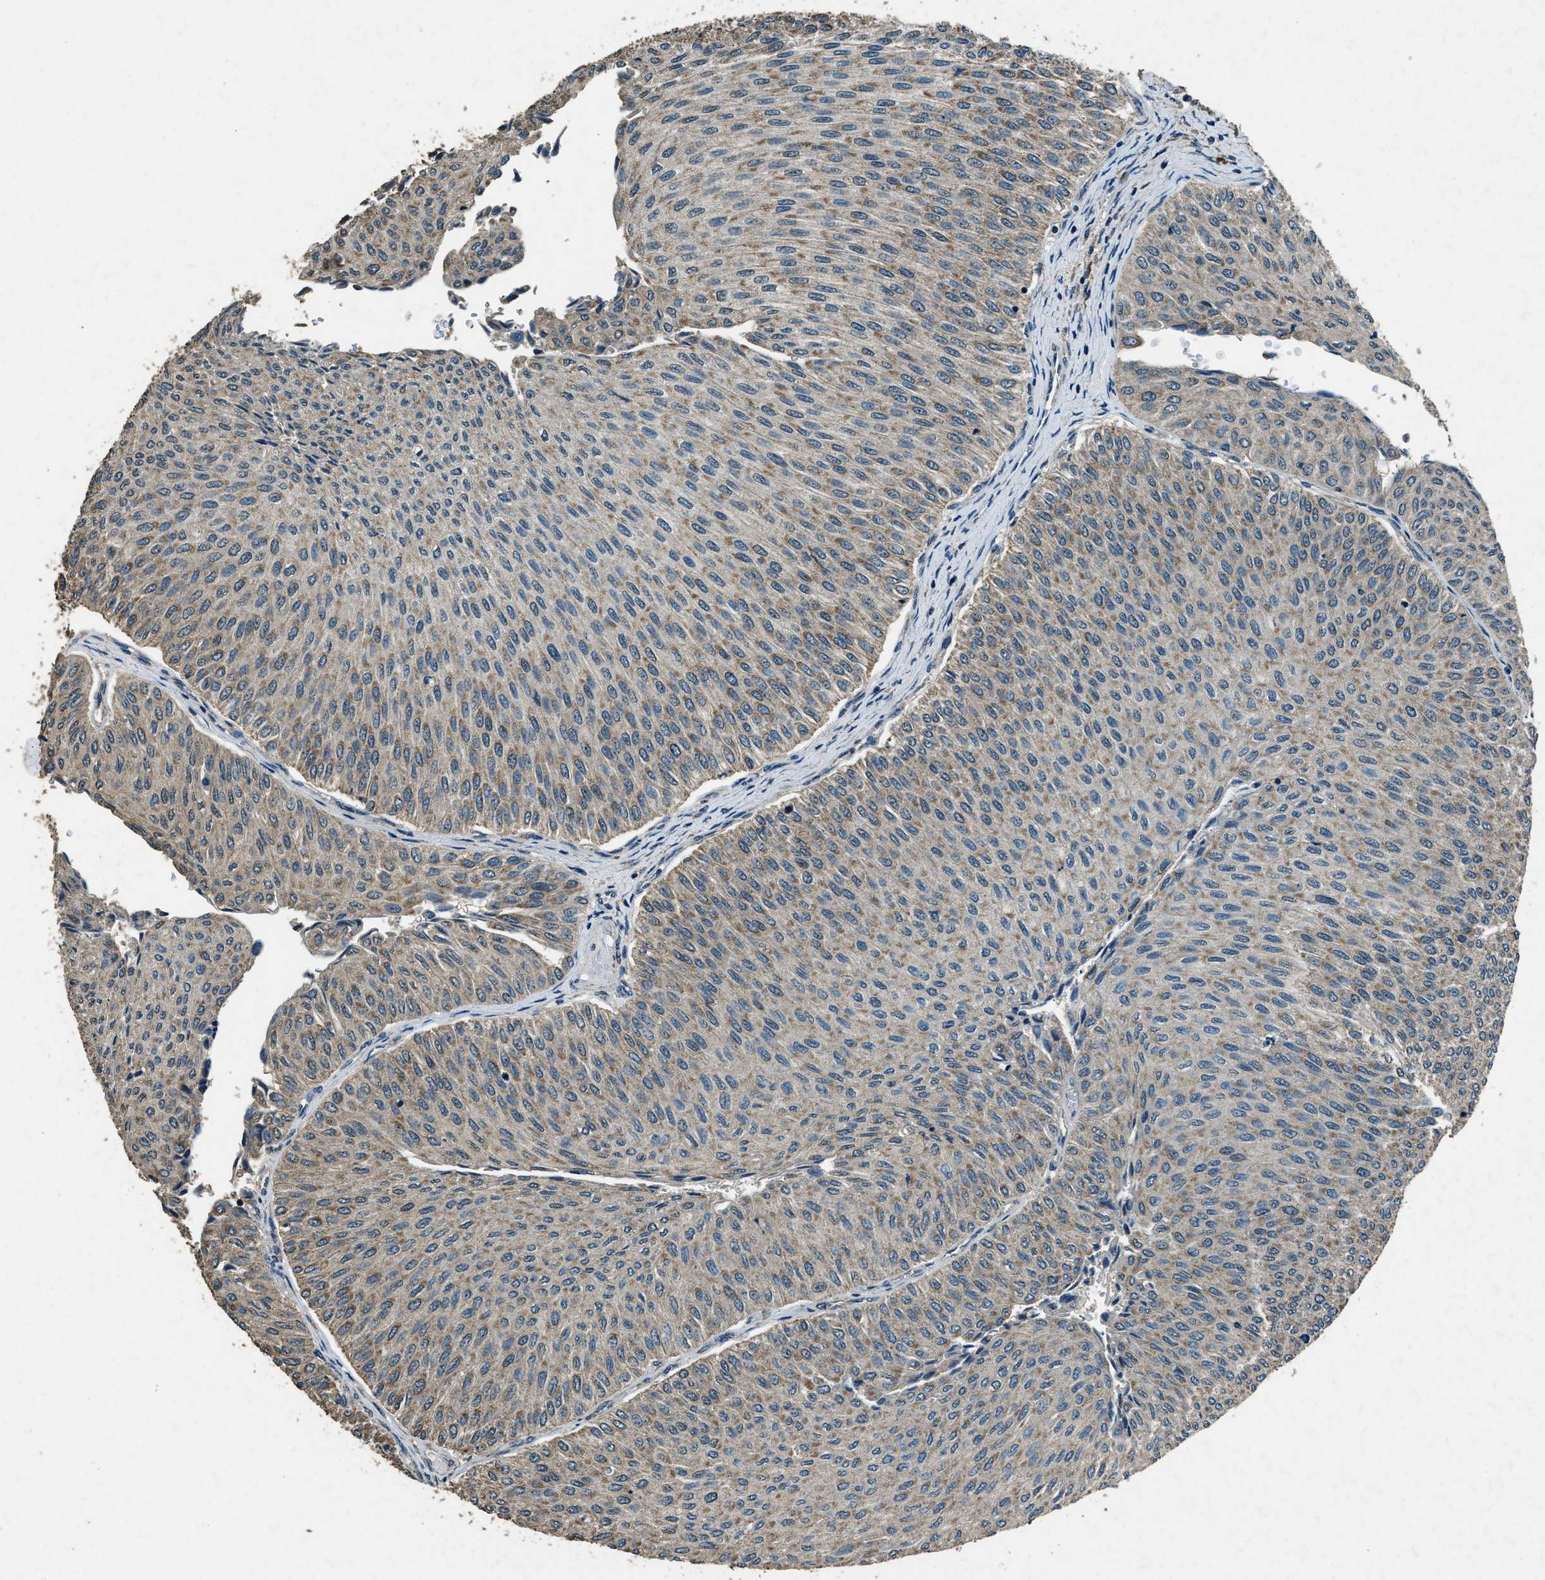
{"staining": {"intensity": "moderate", "quantity": "25%-75%", "location": "cytoplasmic/membranous"}, "tissue": "urothelial cancer", "cell_type": "Tumor cells", "image_type": "cancer", "snomed": [{"axis": "morphology", "description": "Urothelial carcinoma, Low grade"}, {"axis": "topography", "description": "Urinary bladder"}], "caption": "High-power microscopy captured an immunohistochemistry photomicrograph of low-grade urothelial carcinoma, revealing moderate cytoplasmic/membranous expression in approximately 25%-75% of tumor cells. Using DAB (brown) and hematoxylin (blue) stains, captured at high magnification using brightfield microscopy.", "gene": "SALL3", "patient": {"sex": "male", "age": 78}}